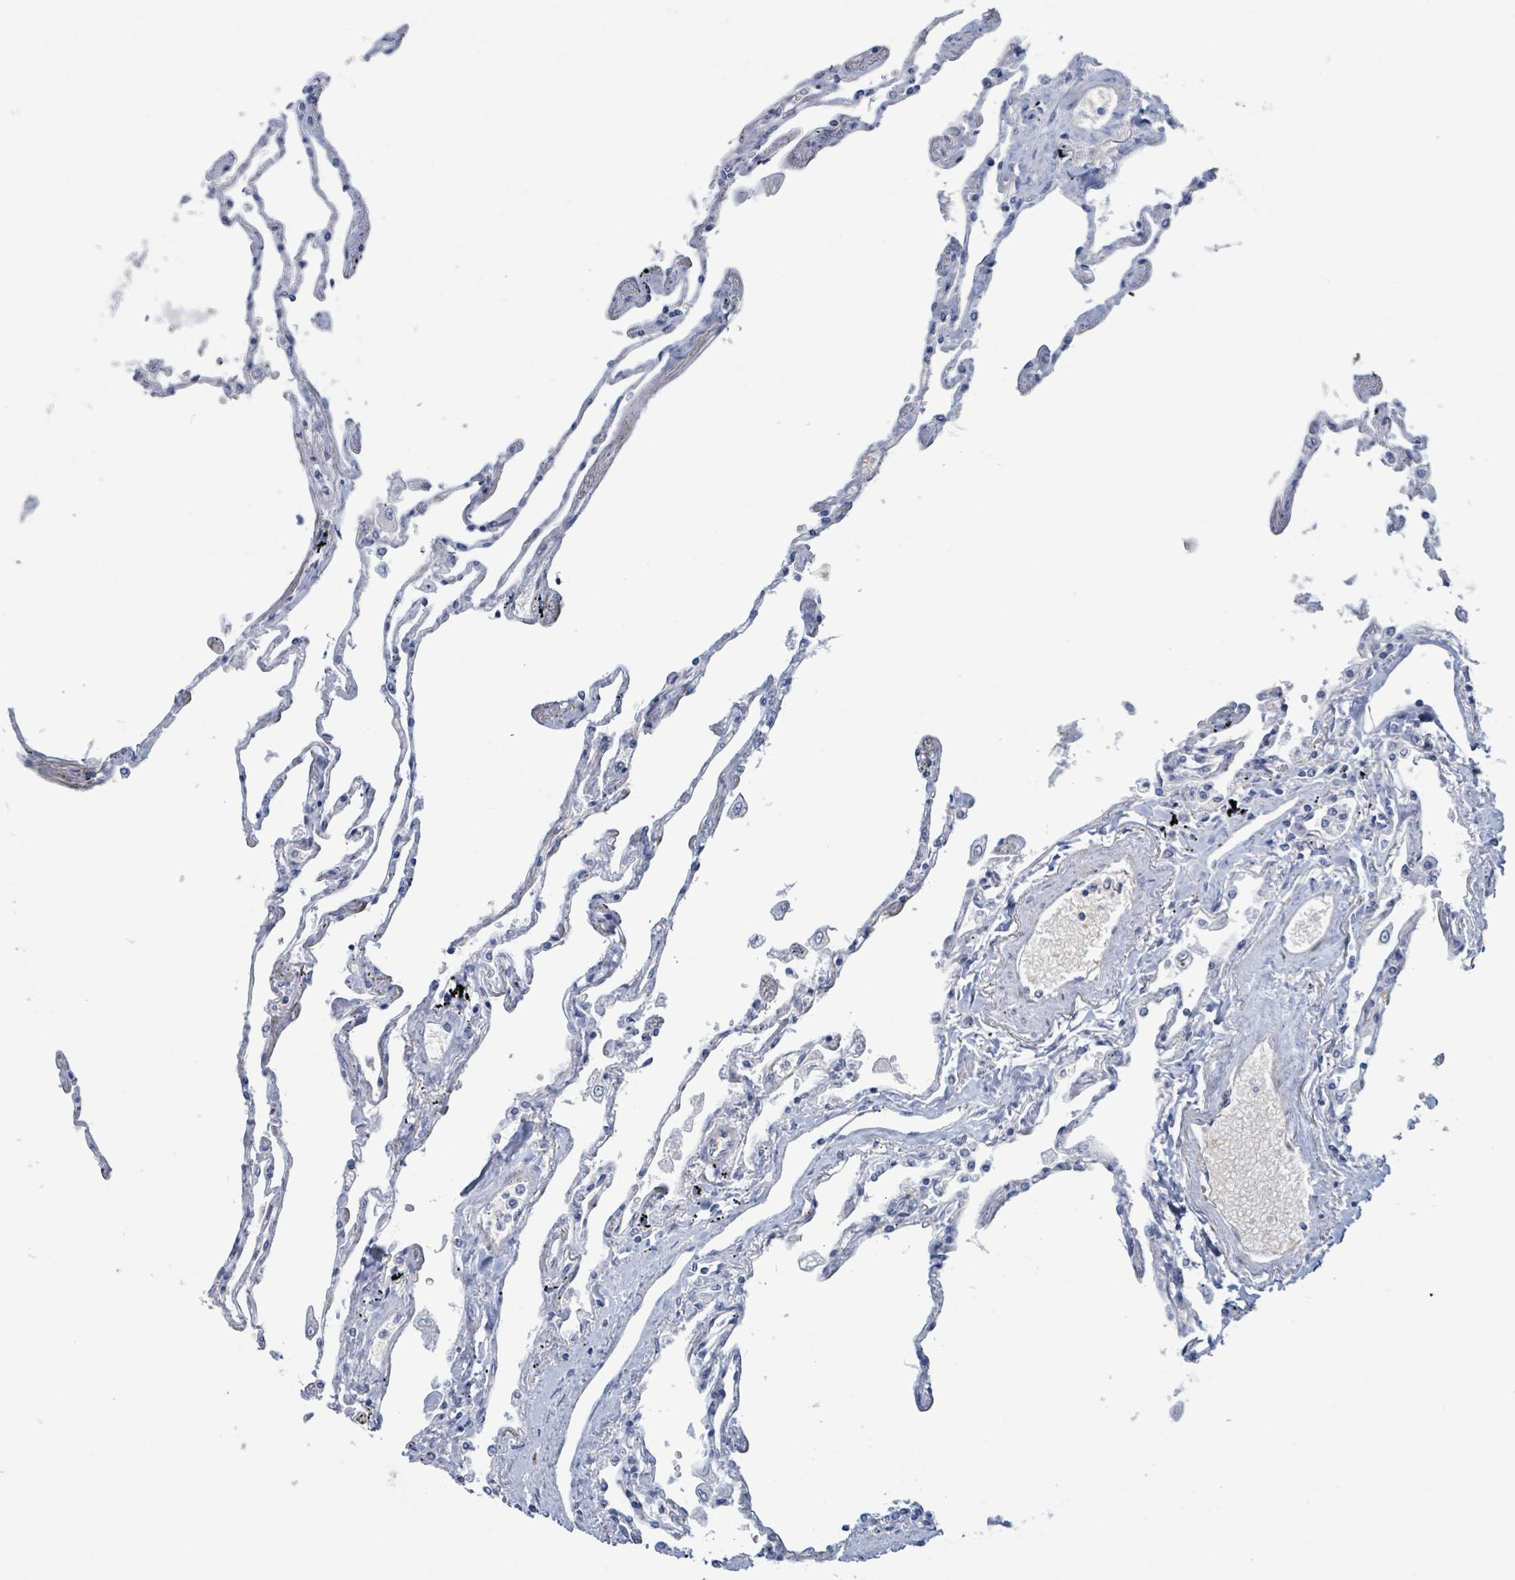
{"staining": {"intensity": "negative", "quantity": "none", "location": "none"}, "tissue": "lung", "cell_type": "Alveolar cells", "image_type": "normal", "snomed": [{"axis": "morphology", "description": "Normal tissue, NOS"}, {"axis": "topography", "description": "Lung"}], "caption": "DAB (3,3'-diaminobenzidine) immunohistochemical staining of unremarkable lung demonstrates no significant positivity in alveolar cells.", "gene": "PKLR", "patient": {"sex": "female", "age": 67}}